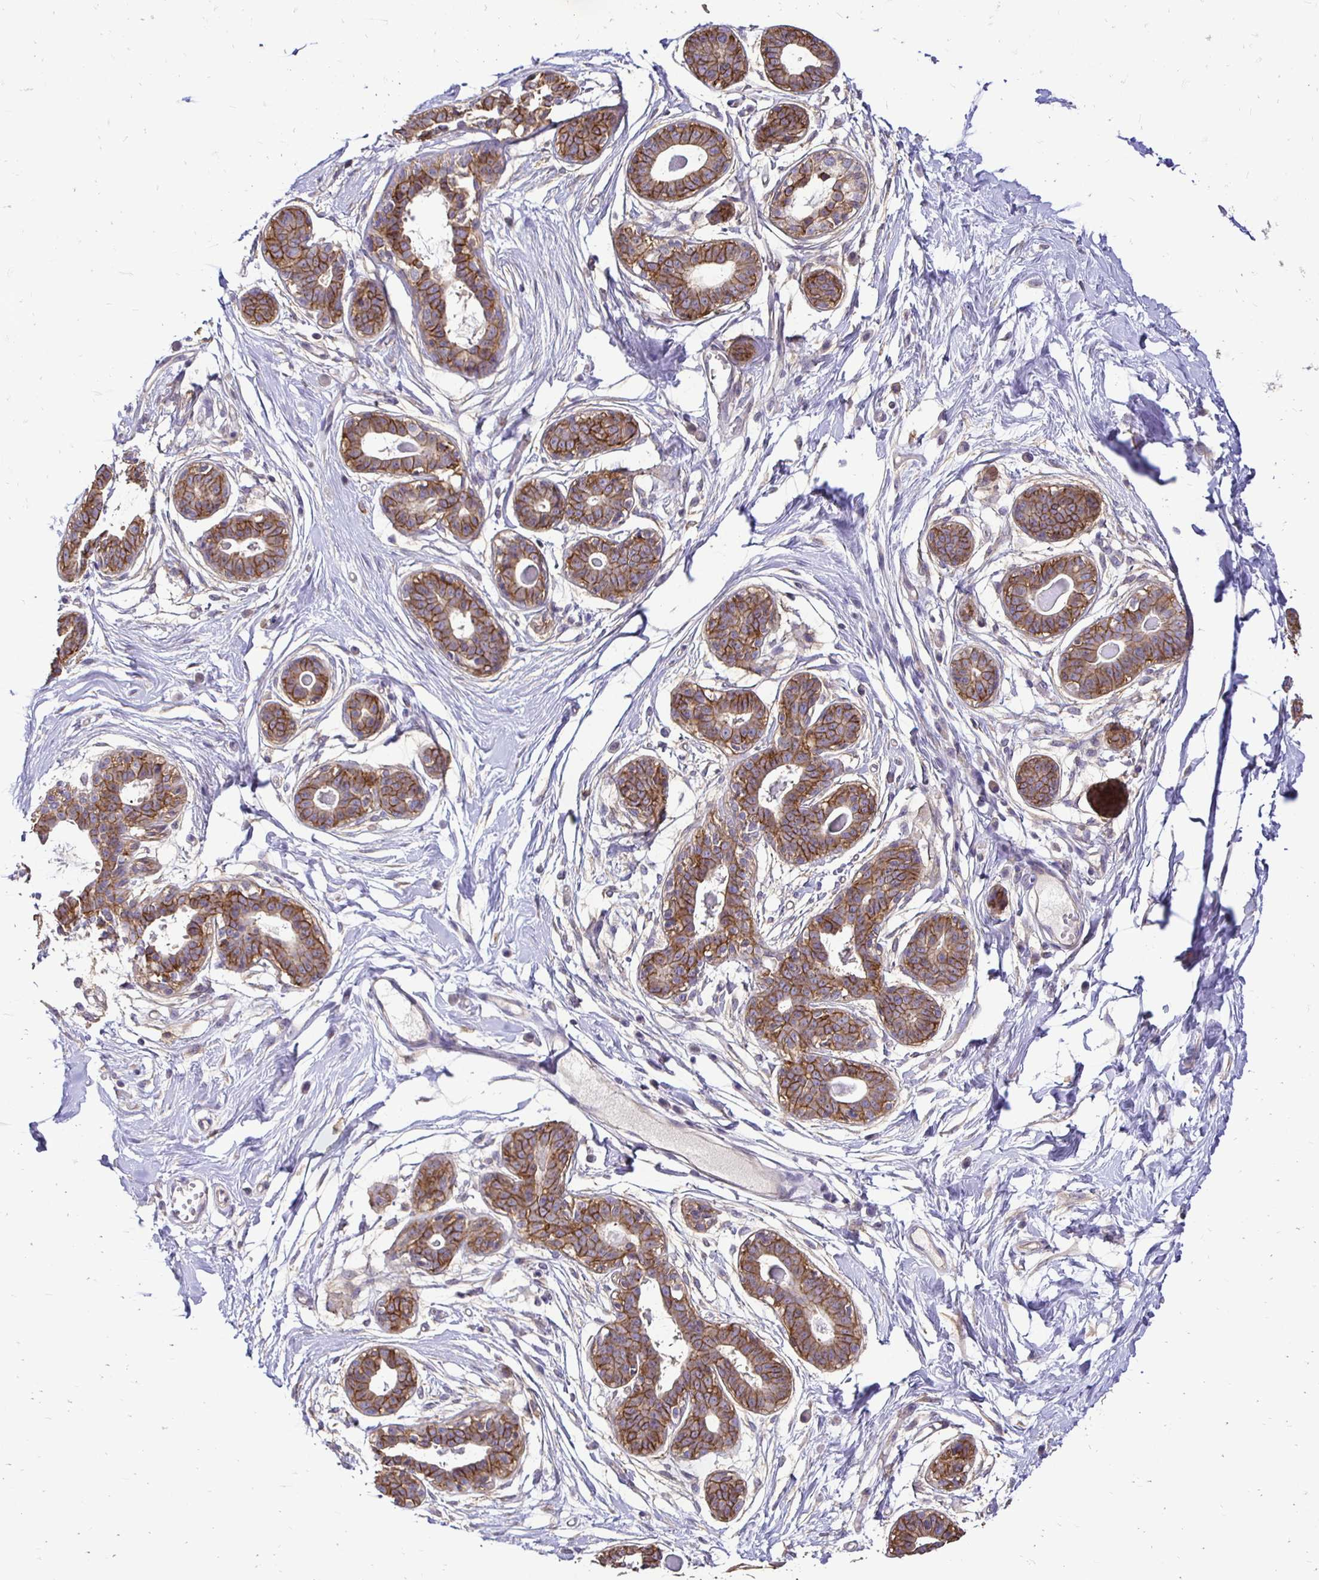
{"staining": {"intensity": "weak", "quantity": "25%-75%", "location": "cytoplasmic/membranous"}, "tissue": "breast", "cell_type": "Adipocytes", "image_type": "normal", "snomed": [{"axis": "morphology", "description": "Normal tissue, NOS"}, {"axis": "topography", "description": "Breast"}], "caption": "DAB (3,3'-diaminobenzidine) immunohistochemical staining of unremarkable human breast shows weak cytoplasmic/membranous protein positivity in about 25%-75% of adipocytes.", "gene": "SLC9A1", "patient": {"sex": "female", "age": 45}}